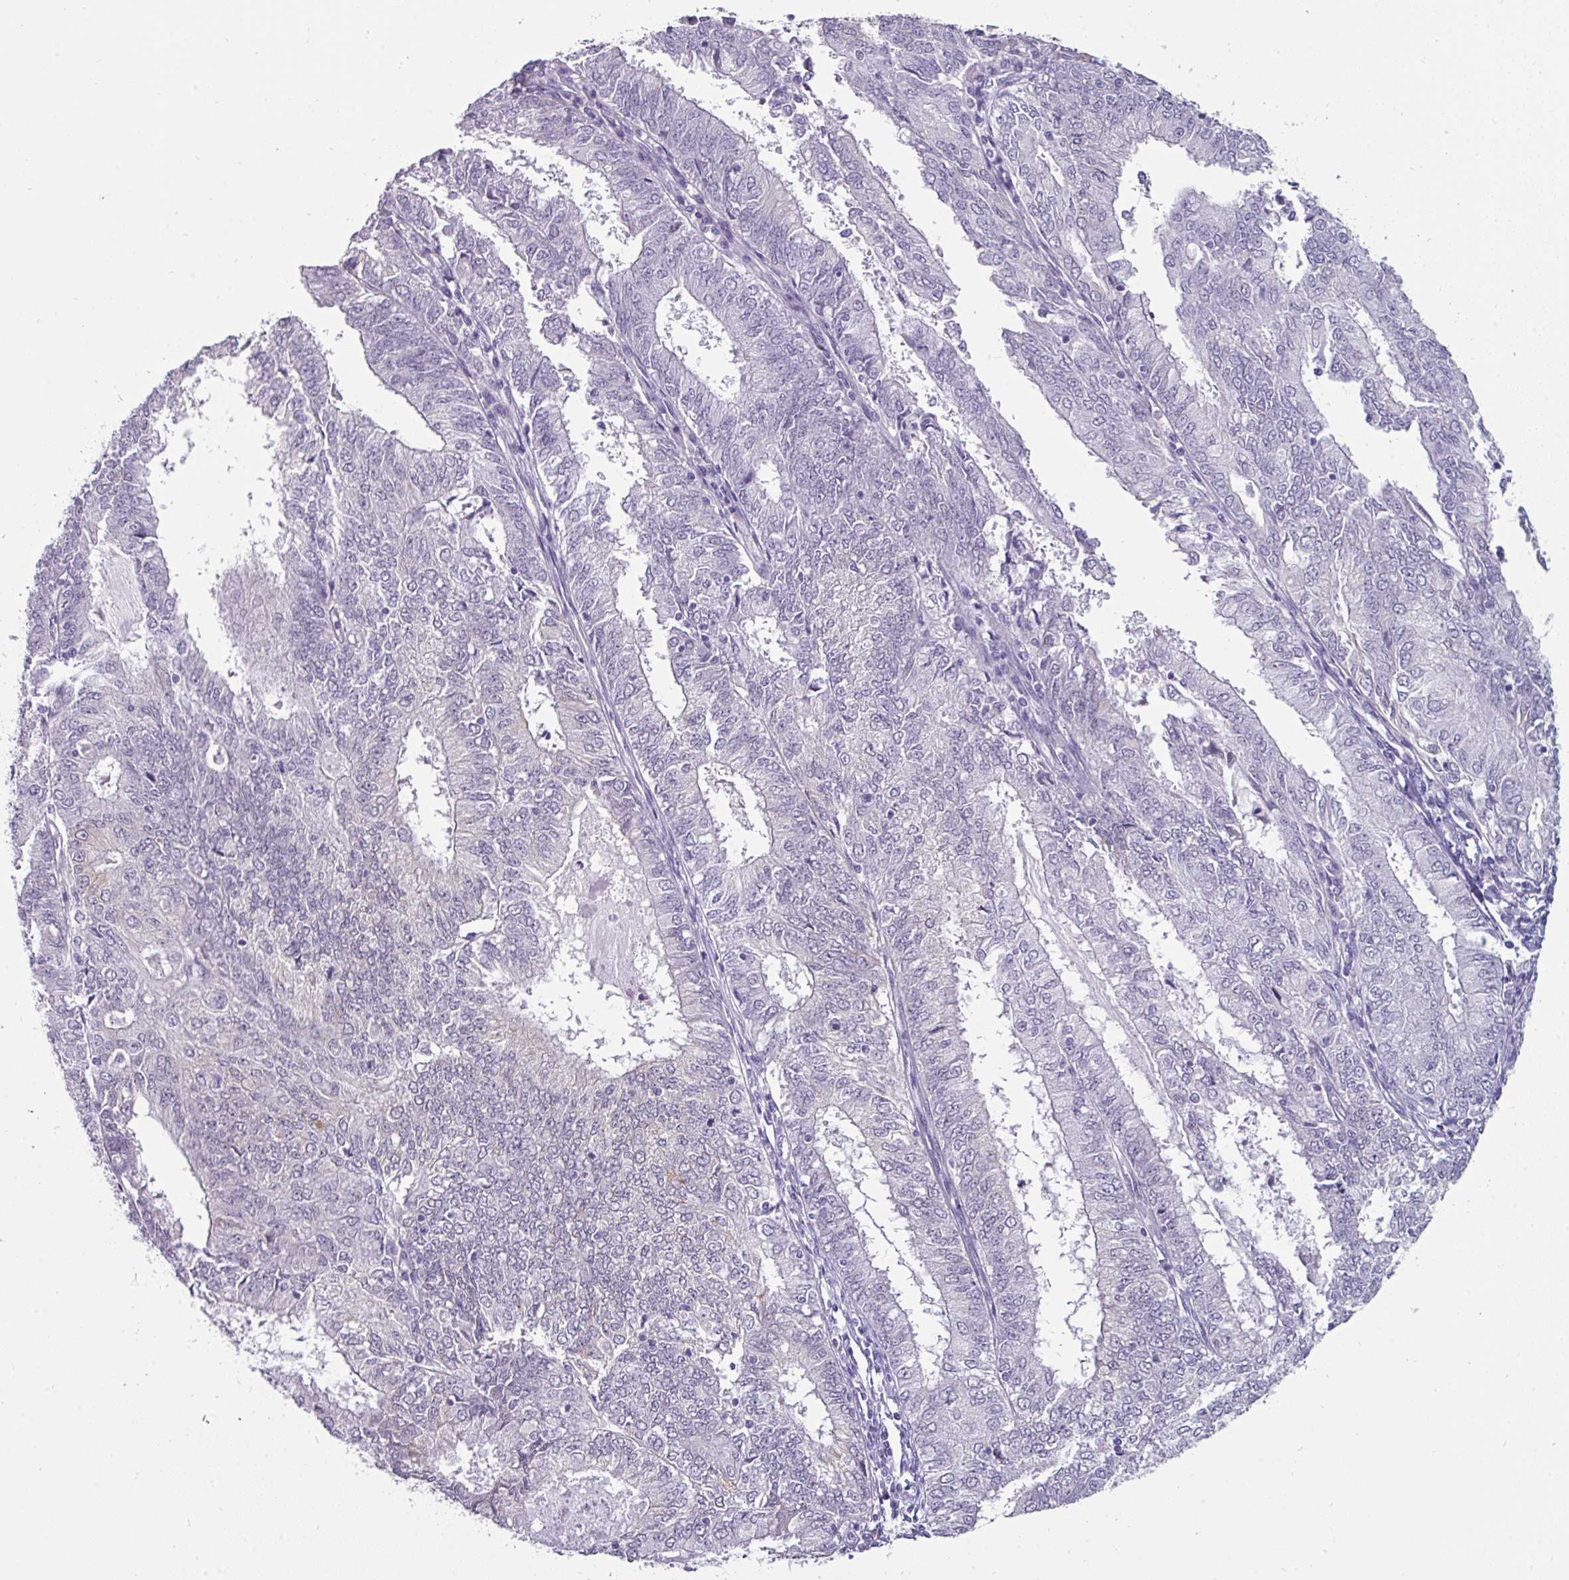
{"staining": {"intensity": "negative", "quantity": "none", "location": "none"}, "tissue": "endometrial cancer", "cell_type": "Tumor cells", "image_type": "cancer", "snomed": [{"axis": "morphology", "description": "Adenocarcinoma, NOS"}, {"axis": "topography", "description": "Endometrium"}], "caption": "This is an immunohistochemistry image of adenocarcinoma (endometrial). There is no expression in tumor cells.", "gene": "EYA3", "patient": {"sex": "female", "age": 57}}